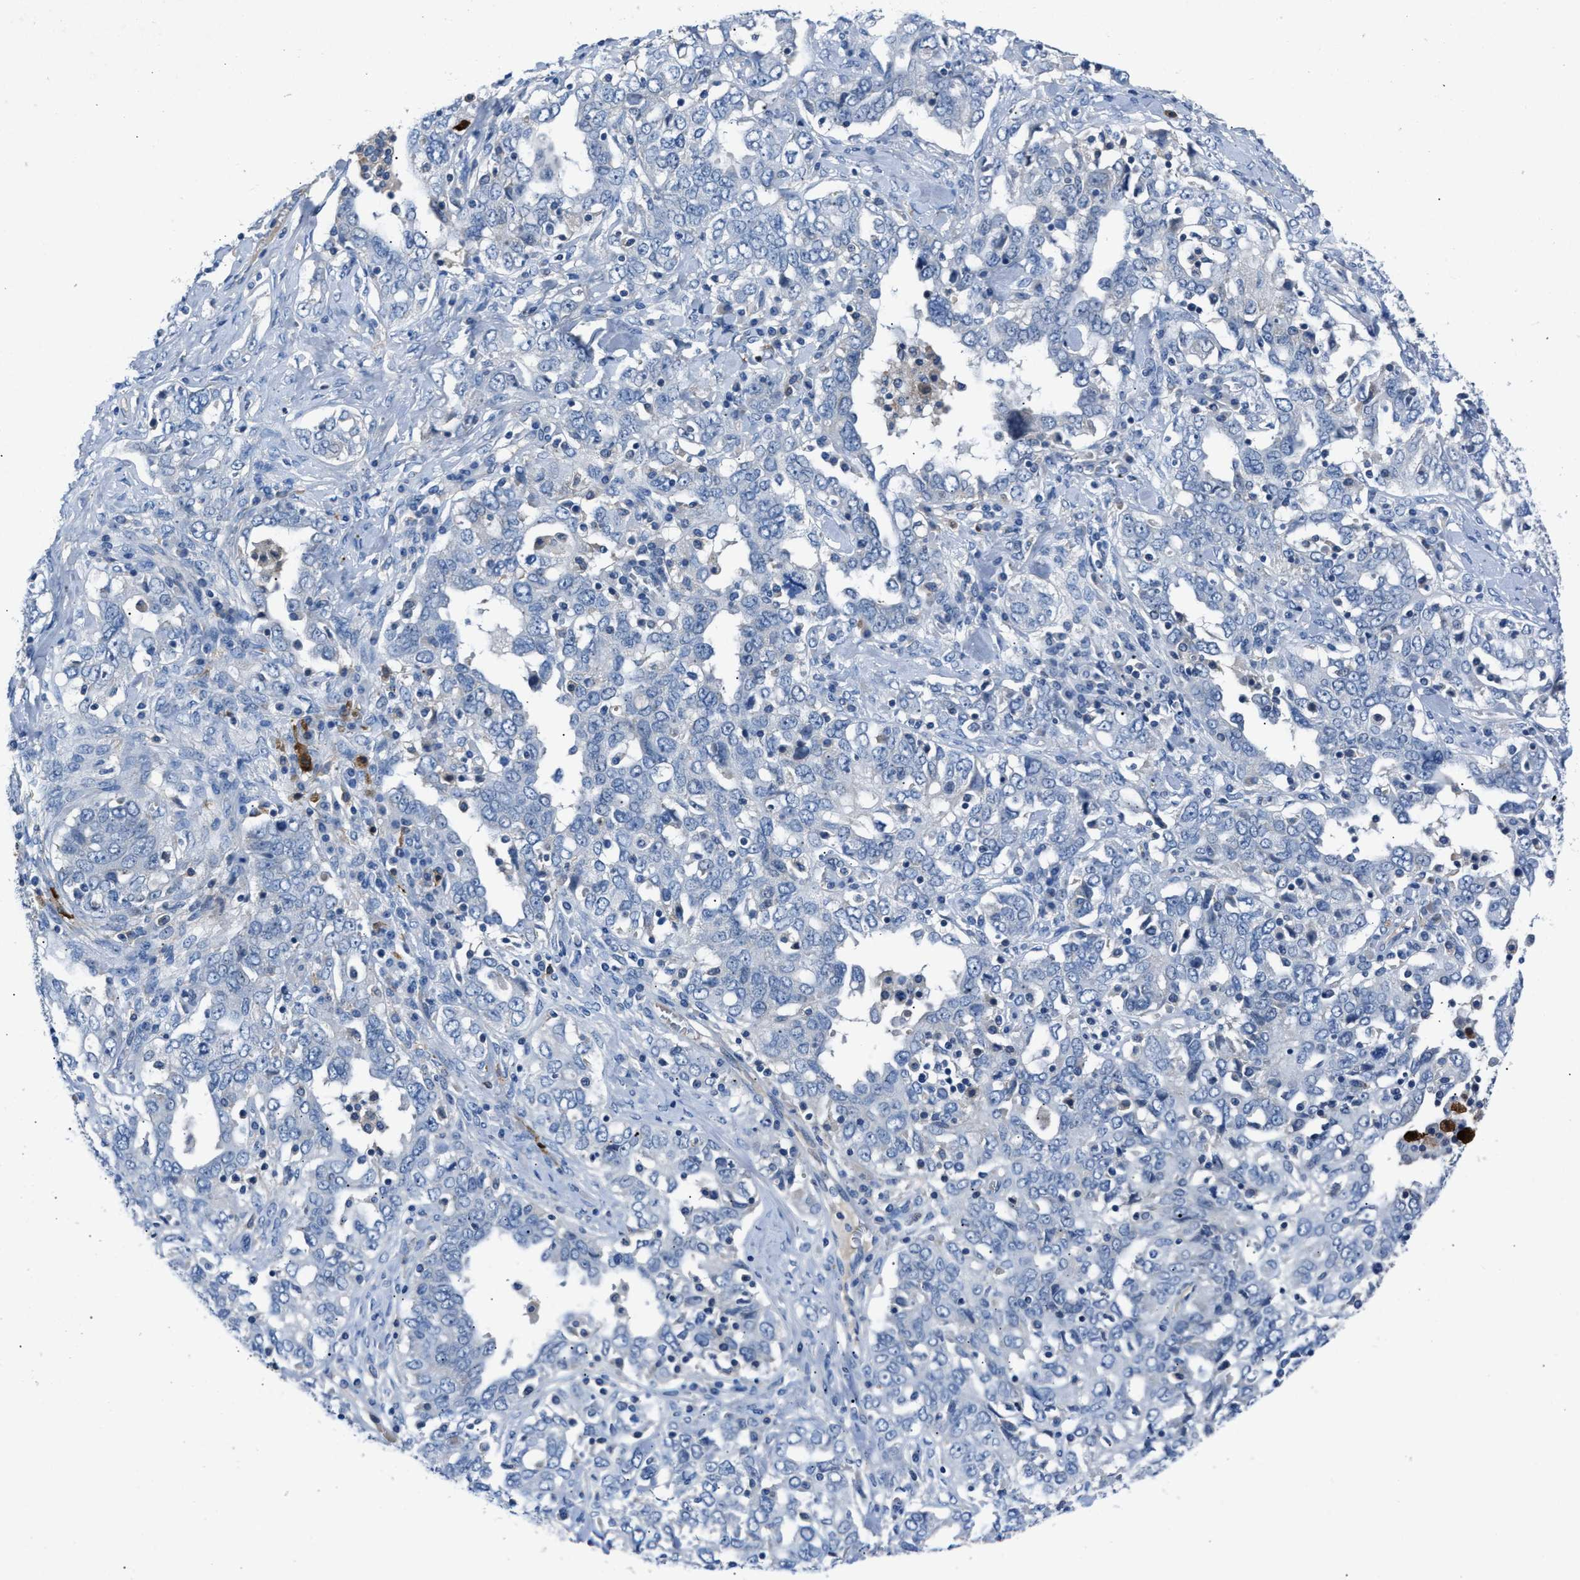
{"staining": {"intensity": "negative", "quantity": "none", "location": "none"}, "tissue": "ovarian cancer", "cell_type": "Tumor cells", "image_type": "cancer", "snomed": [{"axis": "morphology", "description": "Carcinoma, endometroid"}, {"axis": "topography", "description": "Ovary"}], "caption": "Immunohistochemistry histopathology image of neoplastic tissue: human endometroid carcinoma (ovarian) stained with DAB reveals no significant protein expression in tumor cells.", "gene": "DNAAF5", "patient": {"sex": "female", "age": 62}}